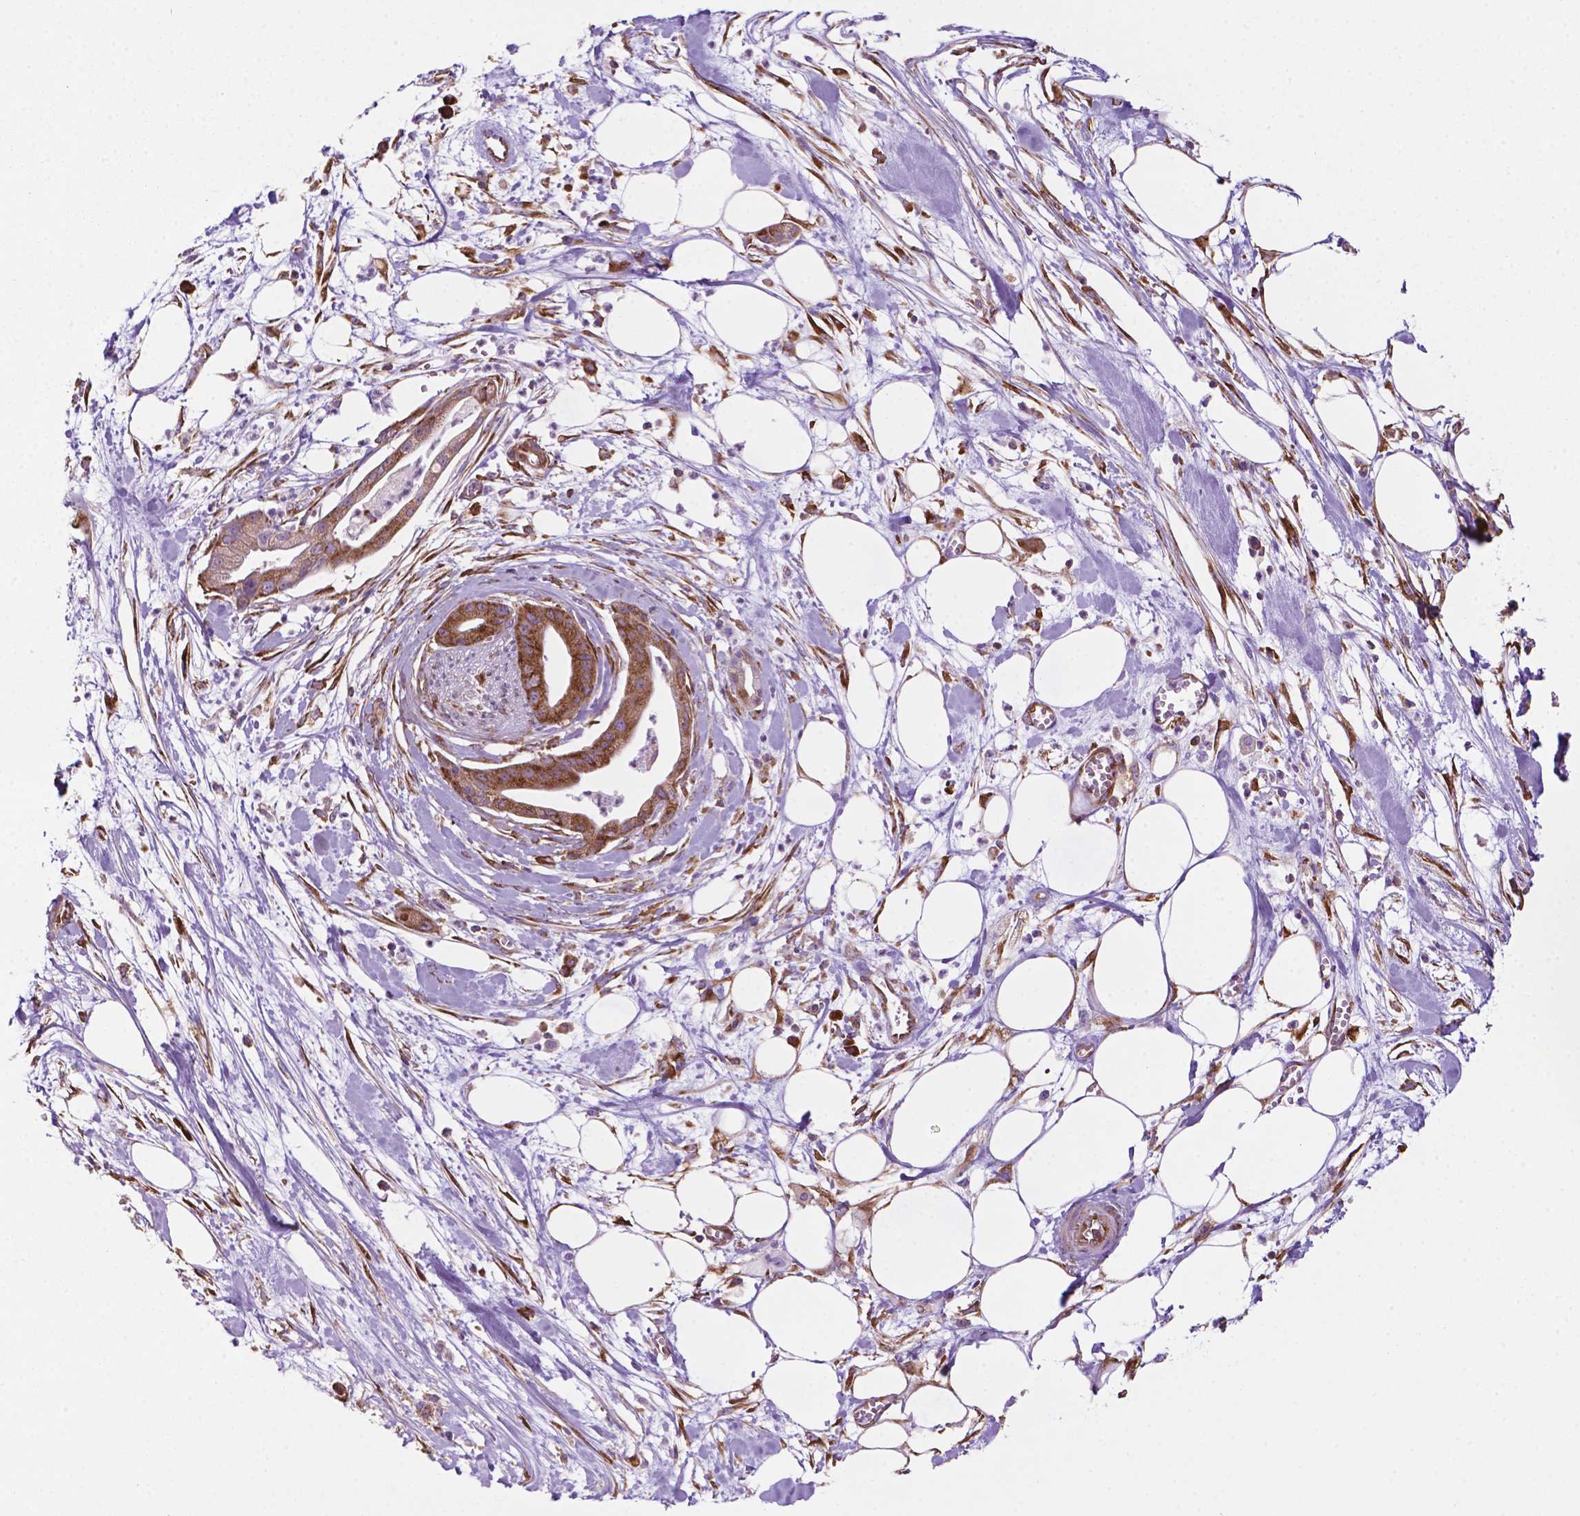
{"staining": {"intensity": "moderate", "quantity": ">75%", "location": "cytoplasmic/membranous"}, "tissue": "pancreatic cancer", "cell_type": "Tumor cells", "image_type": "cancer", "snomed": [{"axis": "morphology", "description": "Normal tissue, NOS"}, {"axis": "morphology", "description": "Adenocarcinoma, NOS"}, {"axis": "topography", "description": "Lymph node"}, {"axis": "topography", "description": "Pancreas"}], "caption": "A medium amount of moderate cytoplasmic/membranous positivity is present in about >75% of tumor cells in pancreatic adenocarcinoma tissue. Using DAB (brown) and hematoxylin (blue) stains, captured at high magnification using brightfield microscopy.", "gene": "RPL29", "patient": {"sex": "female", "age": 58}}